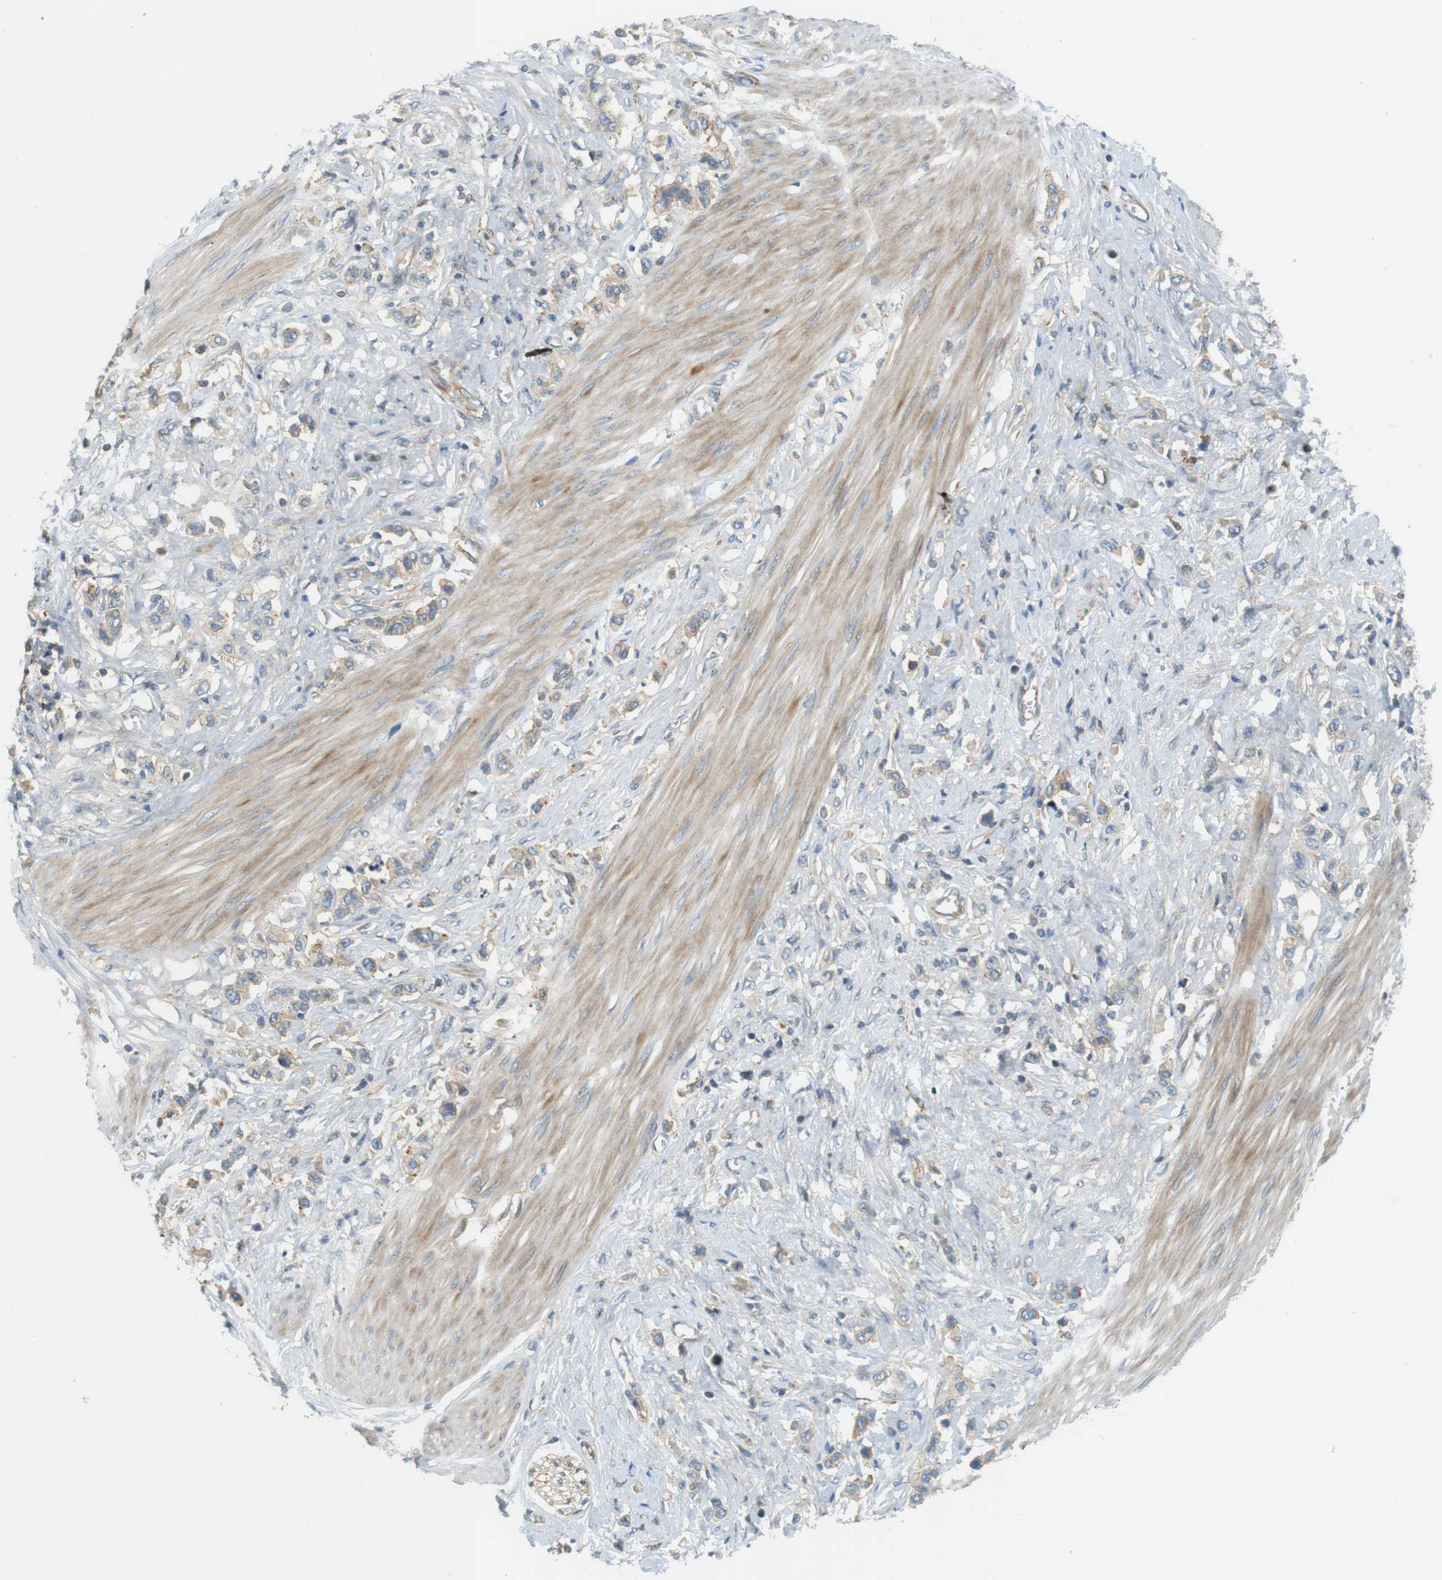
{"staining": {"intensity": "weak", "quantity": "<25%", "location": "cytoplasmic/membranous"}, "tissue": "stomach cancer", "cell_type": "Tumor cells", "image_type": "cancer", "snomed": [{"axis": "morphology", "description": "Adenocarcinoma, NOS"}, {"axis": "topography", "description": "Stomach"}], "caption": "High magnification brightfield microscopy of stomach cancer stained with DAB (brown) and counterstained with hematoxylin (blue): tumor cells show no significant expression.", "gene": "SH3GLB1", "patient": {"sex": "female", "age": 65}}